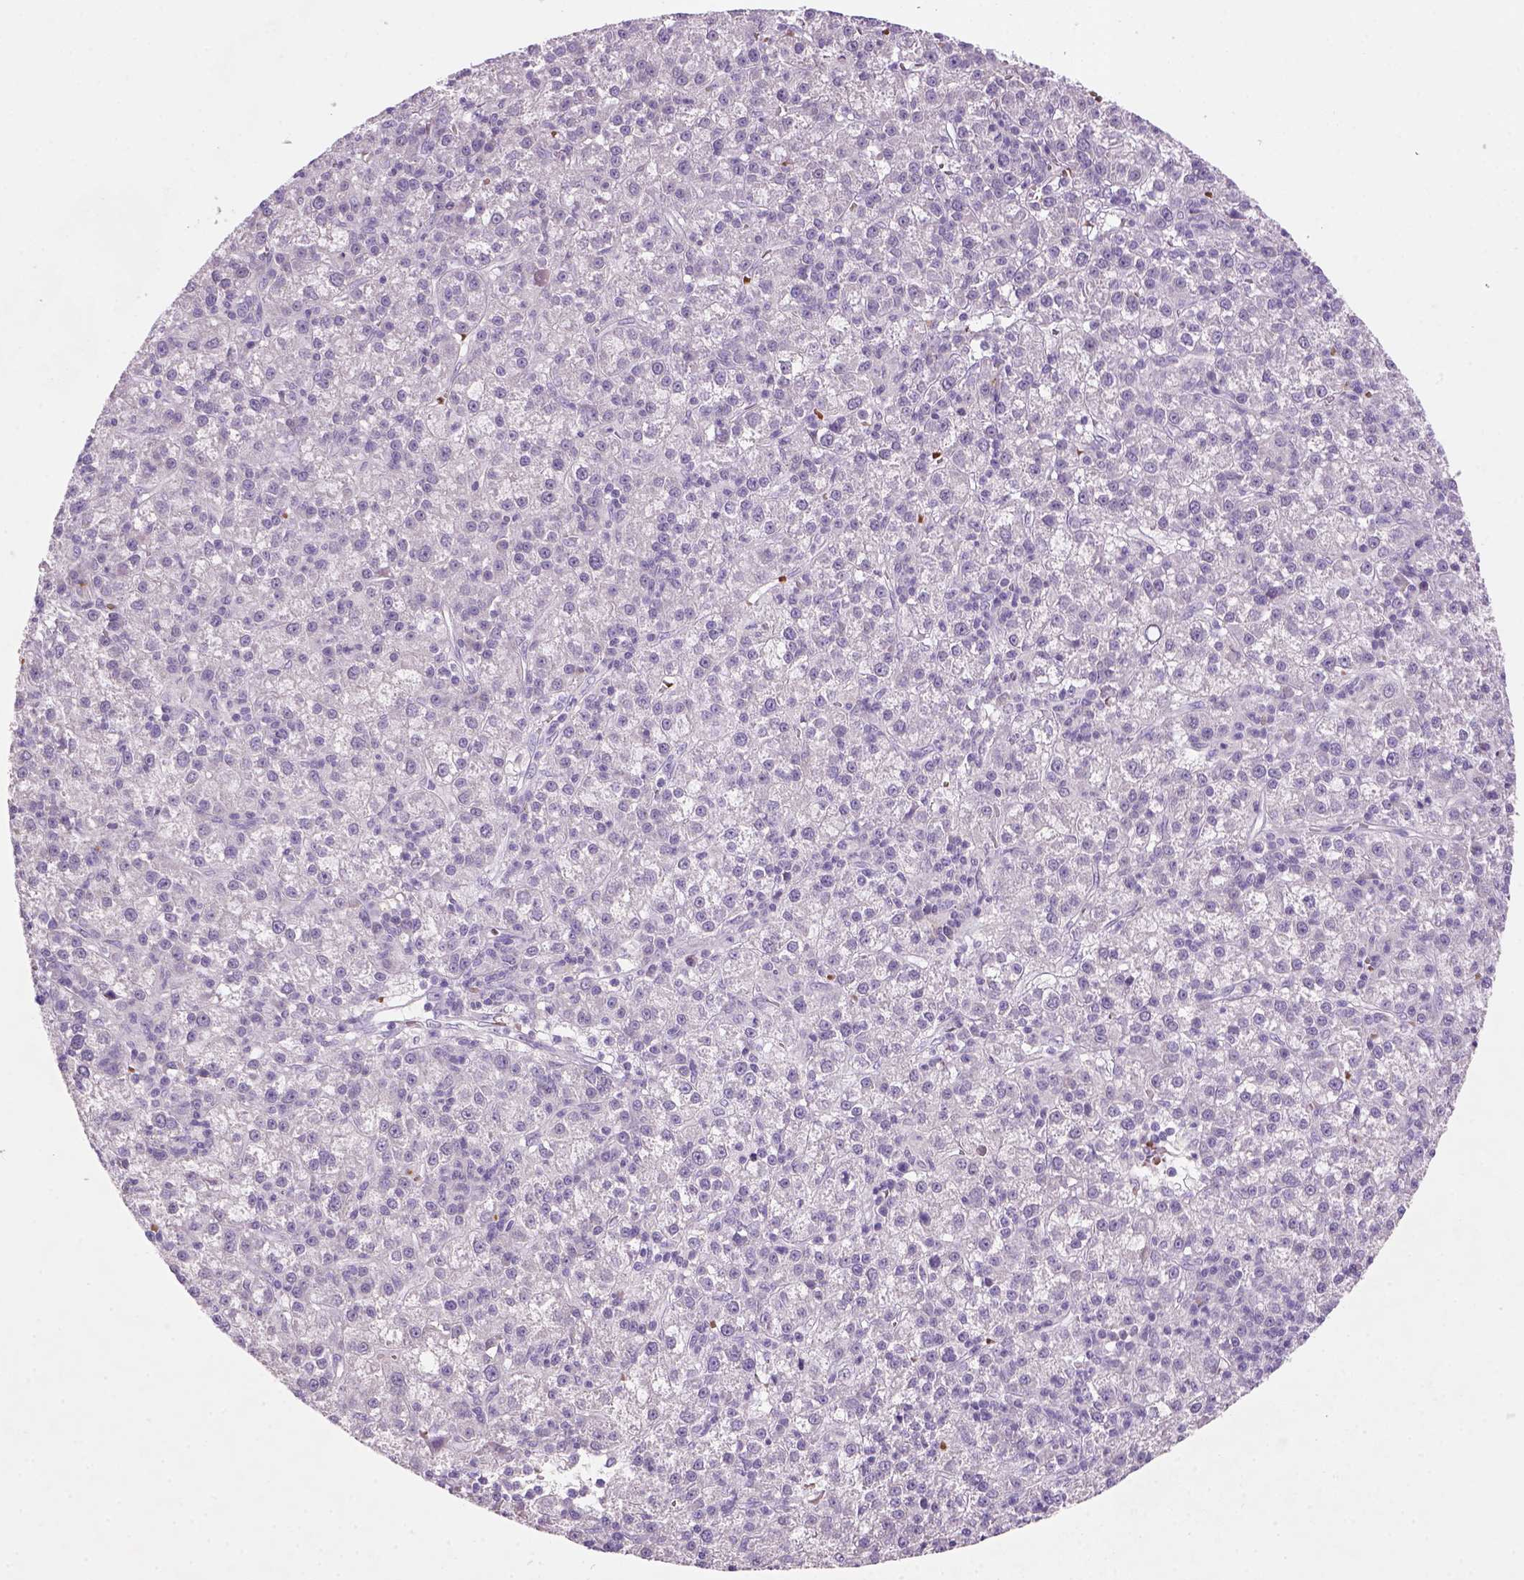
{"staining": {"intensity": "negative", "quantity": "none", "location": "none"}, "tissue": "liver cancer", "cell_type": "Tumor cells", "image_type": "cancer", "snomed": [{"axis": "morphology", "description": "Carcinoma, Hepatocellular, NOS"}, {"axis": "topography", "description": "Liver"}], "caption": "The histopathology image exhibits no significant expression in tumor cells of hepatocellular carcinoma (liver).", "gene": "ZMAT4", "patient": {"sex": "female", "age": 60}}